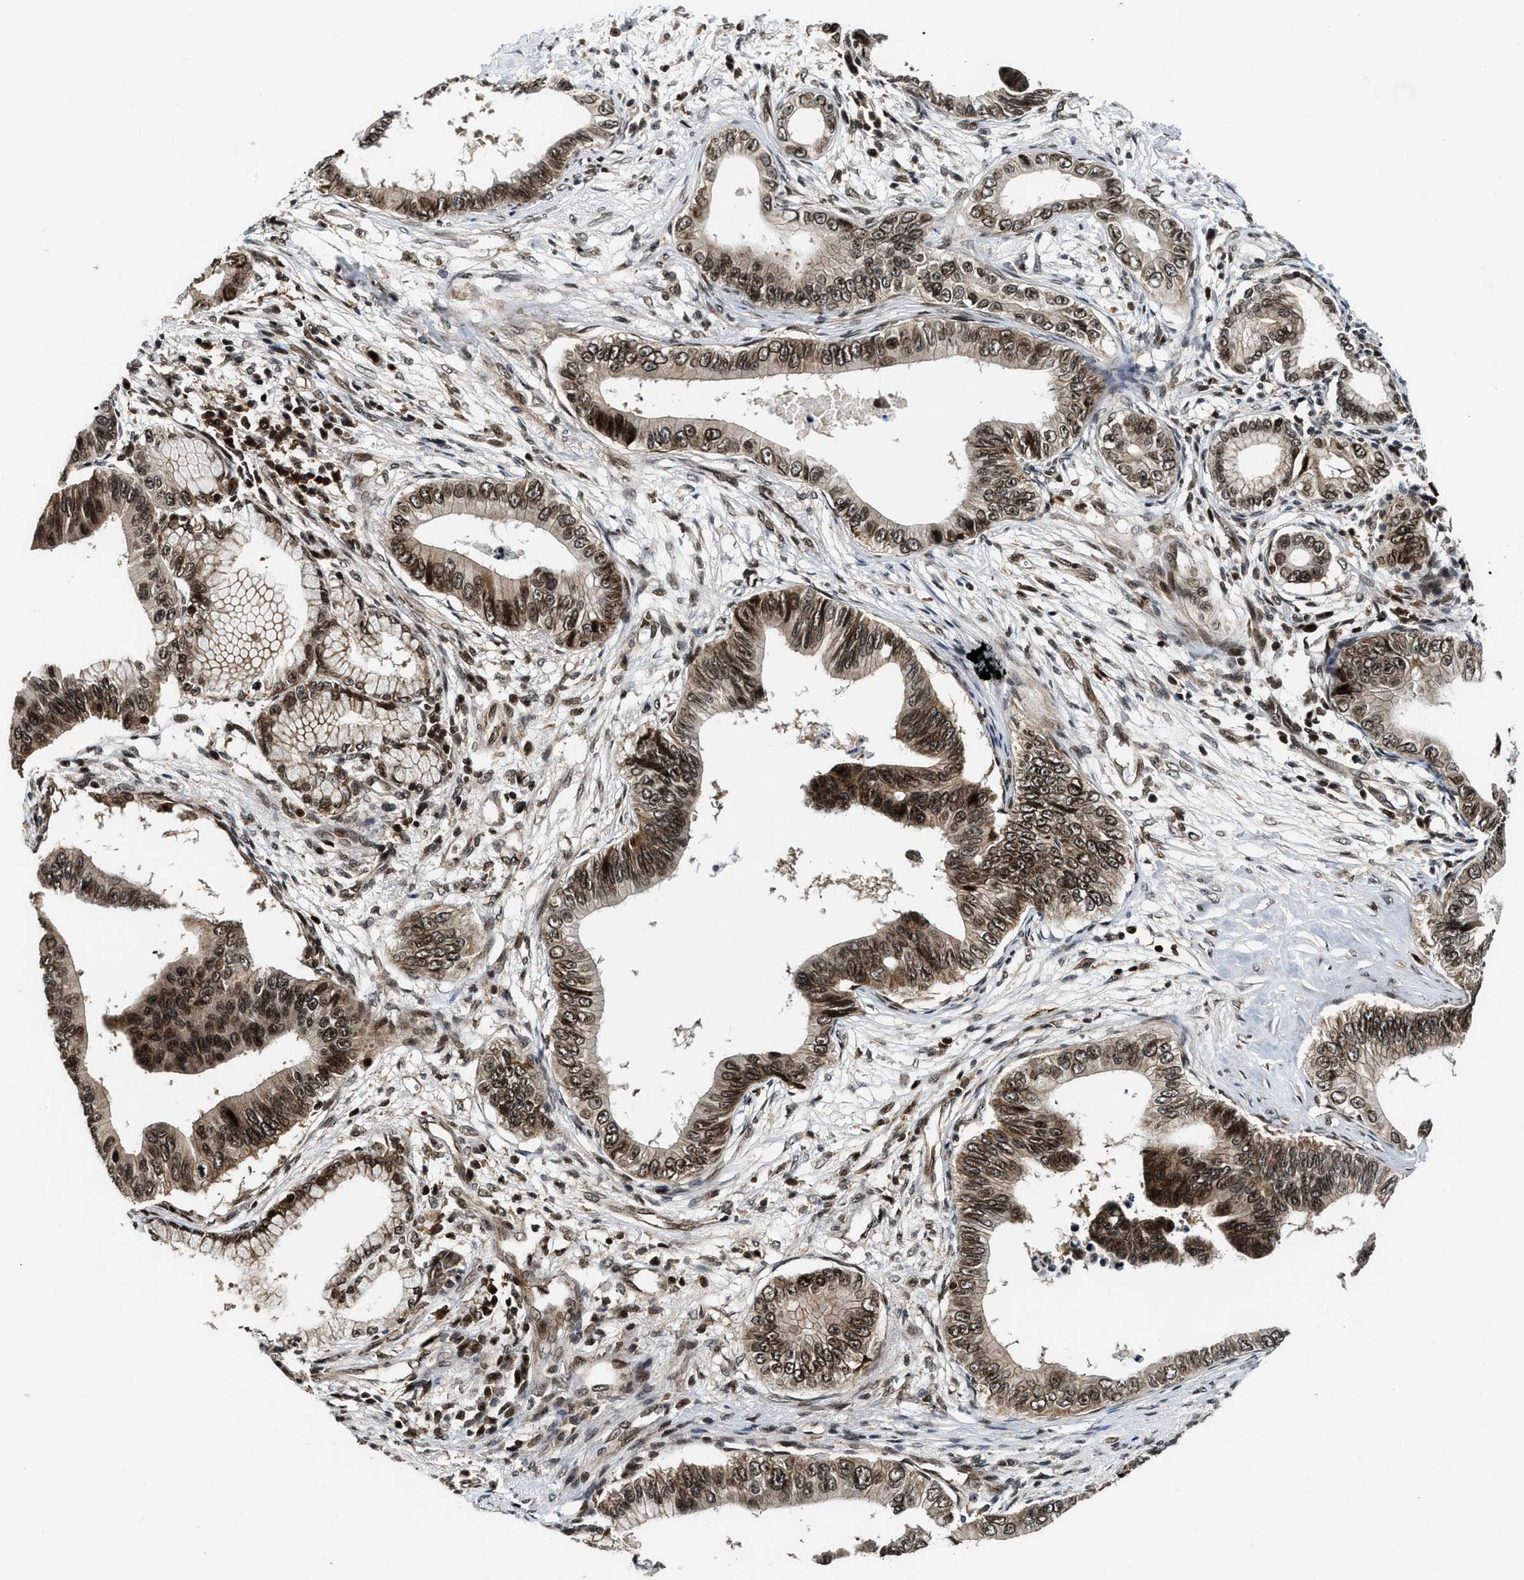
{"staining": {"intensity": "moderate", "quantity": ">75%", "location": "cytoplasmic/membranous,nuclear"}, "tissue": "pancreatic cancer", "cell_type": "Tumor cells", "image_type": "cancer", "snomed": [{"axis": "morphology", "description": "Adenocarcinoma, NOS"}, {"axis": "topography", "description": "Pancreas"}], "caption": "A brown stain shows moderate cytoplasmic/membranous and nuclear positivity of a protein in pancreatic adenocarcinoma tumor cells. The staining was performed using DAB to visualize the protein expression in brown, while the nuclei were stained in blue with hematoxylin (Magnification: 20x).", "gene": "MDM2", "patient": {"sex": "male", "age": 77}}